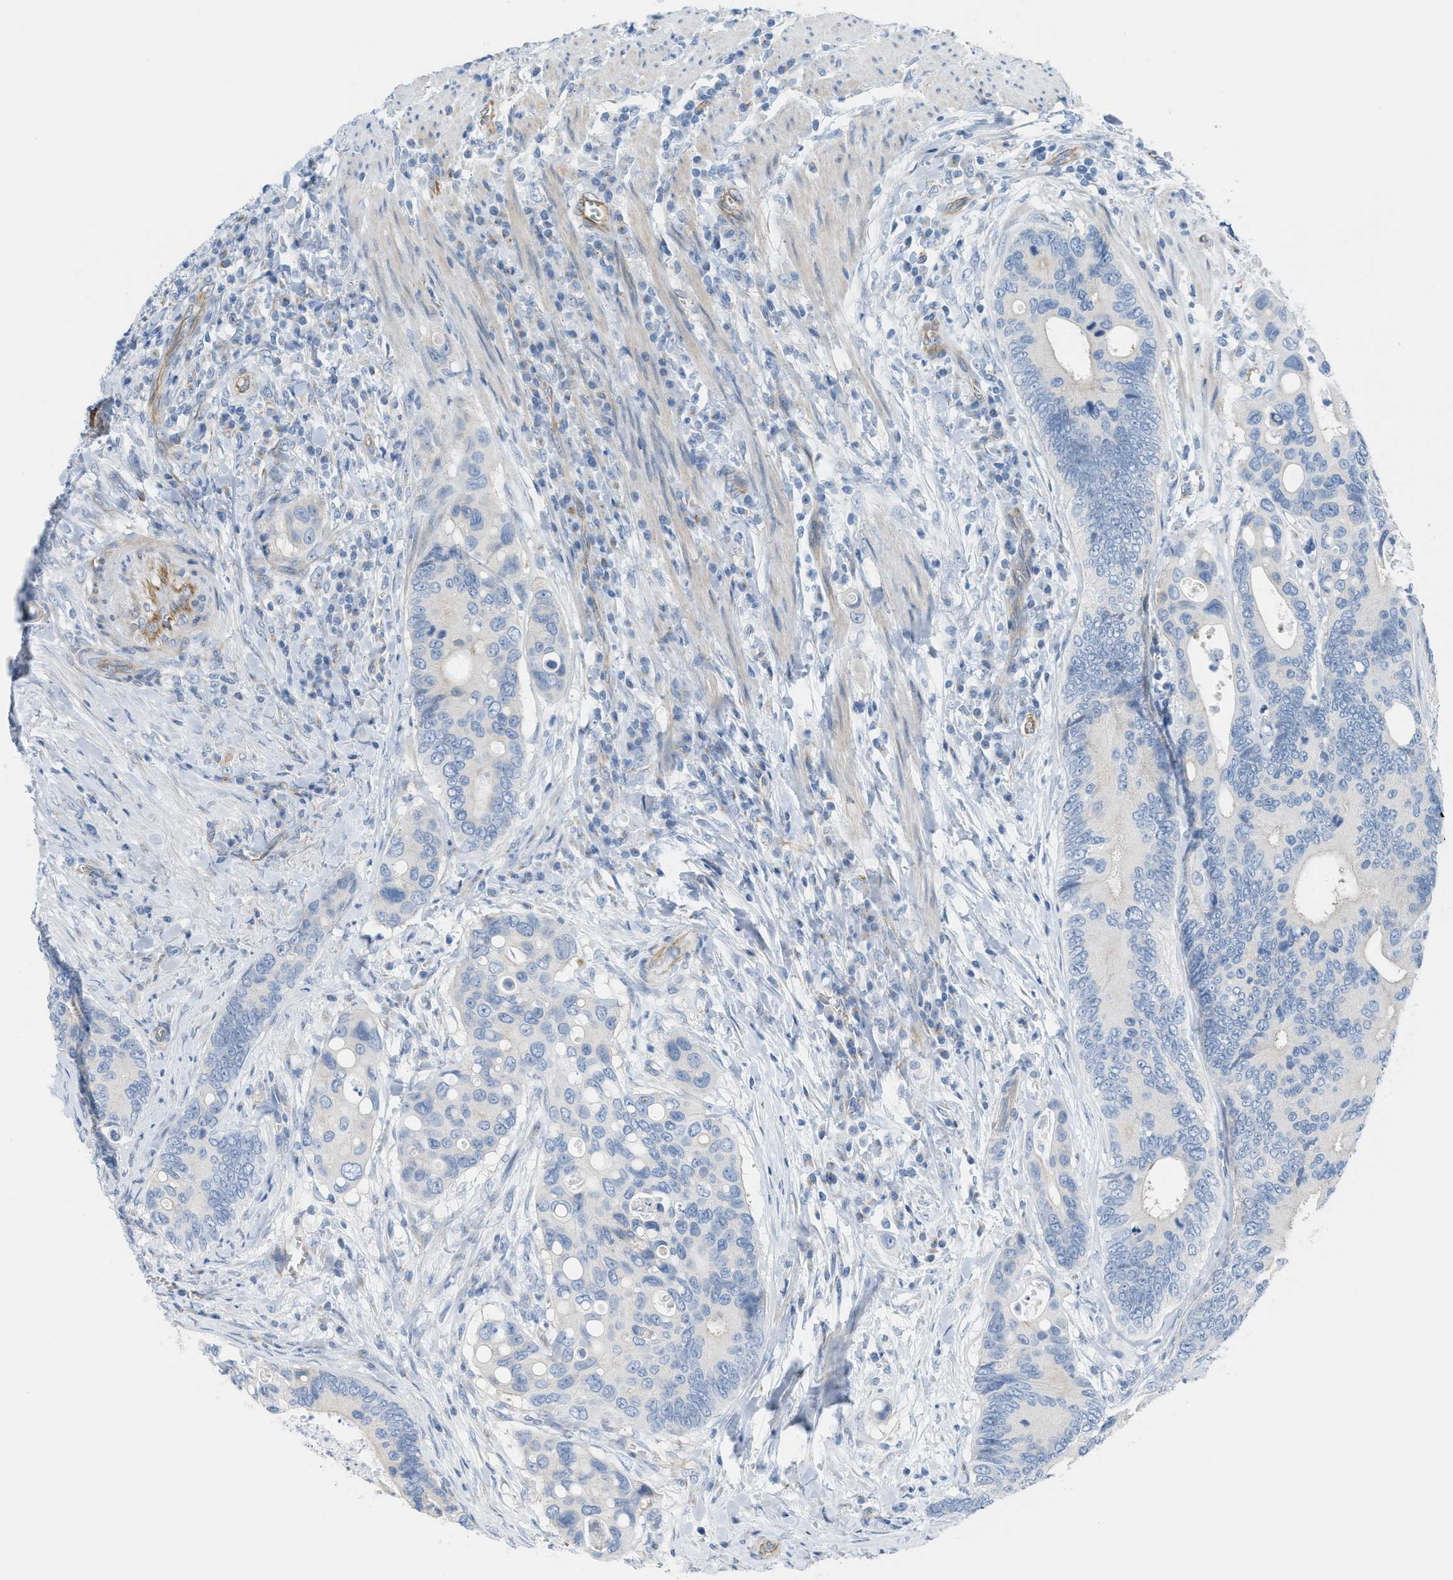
{"staining": {"intensity": "negative", "quantity": "none", "location": "none"}, "tissue": "colorectal cancer", "cell_type": "Tumor cells", "image_type": "cancer", "snomed": [{"axis": "morphology", "description": "Inflammation, NOS"}, {"axis": "morphology", "description": "Adenocarcinoma, NOS"}, {"axis": "topography", "description": "Colon"}], "caption": "Immunohistochemistry (IHC) of human colorectal cancer exhibits no expression in tumor cells.", "gene": "SLC12A1", "patient": {"sex": "male", "age": 72}}